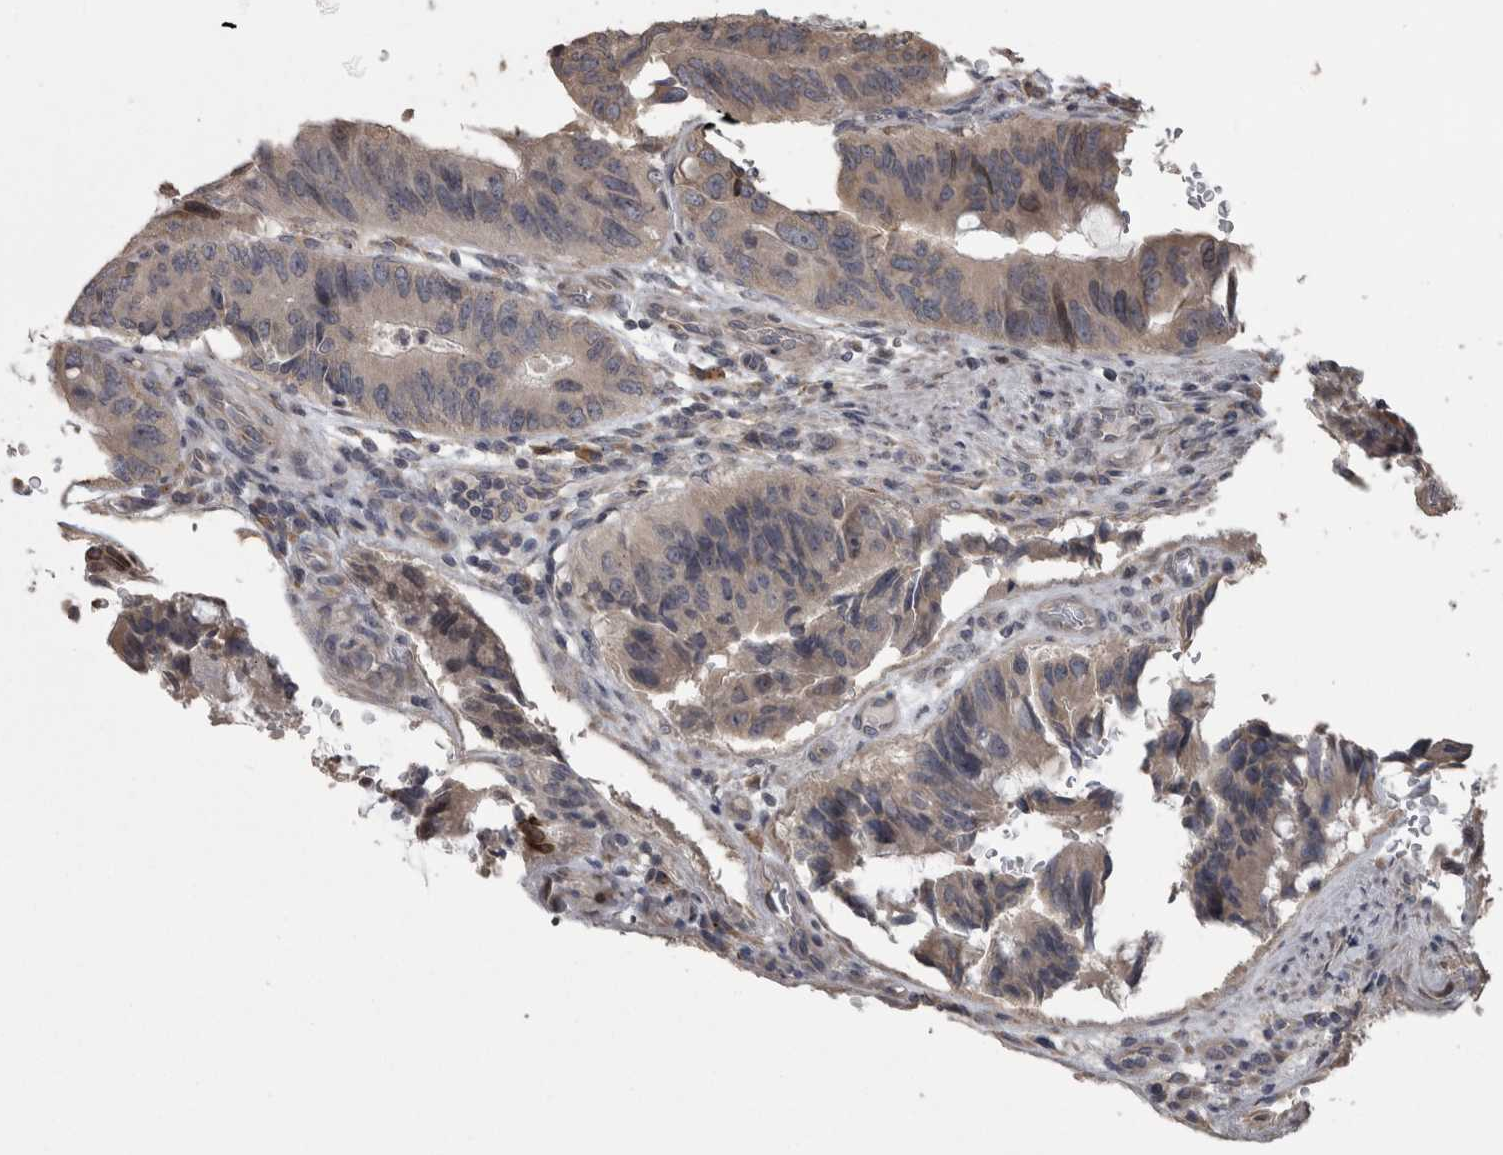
{"staining": {"intensity": "weak", "quantity": ">75%", "location": "cytoplasmic/membranous"}, "tissue": "colorectal cancer", "cell_type": "Tumor cells", "image_type": "cancer", "snomed": [{"axis": "morphology", "description": "Adenocarcinoma, NOS"}, {"axis": "topography", "description": "Colon"}], "caption": "High-power microscopy captured an IHC histopathology image of adenocarcinoma (colorectal), revealing weak cytoplasmic/membranous staining in about >75% of tumor cells.", "gene": "RAB29", "patient": {"sex": "male", "age": 71}}